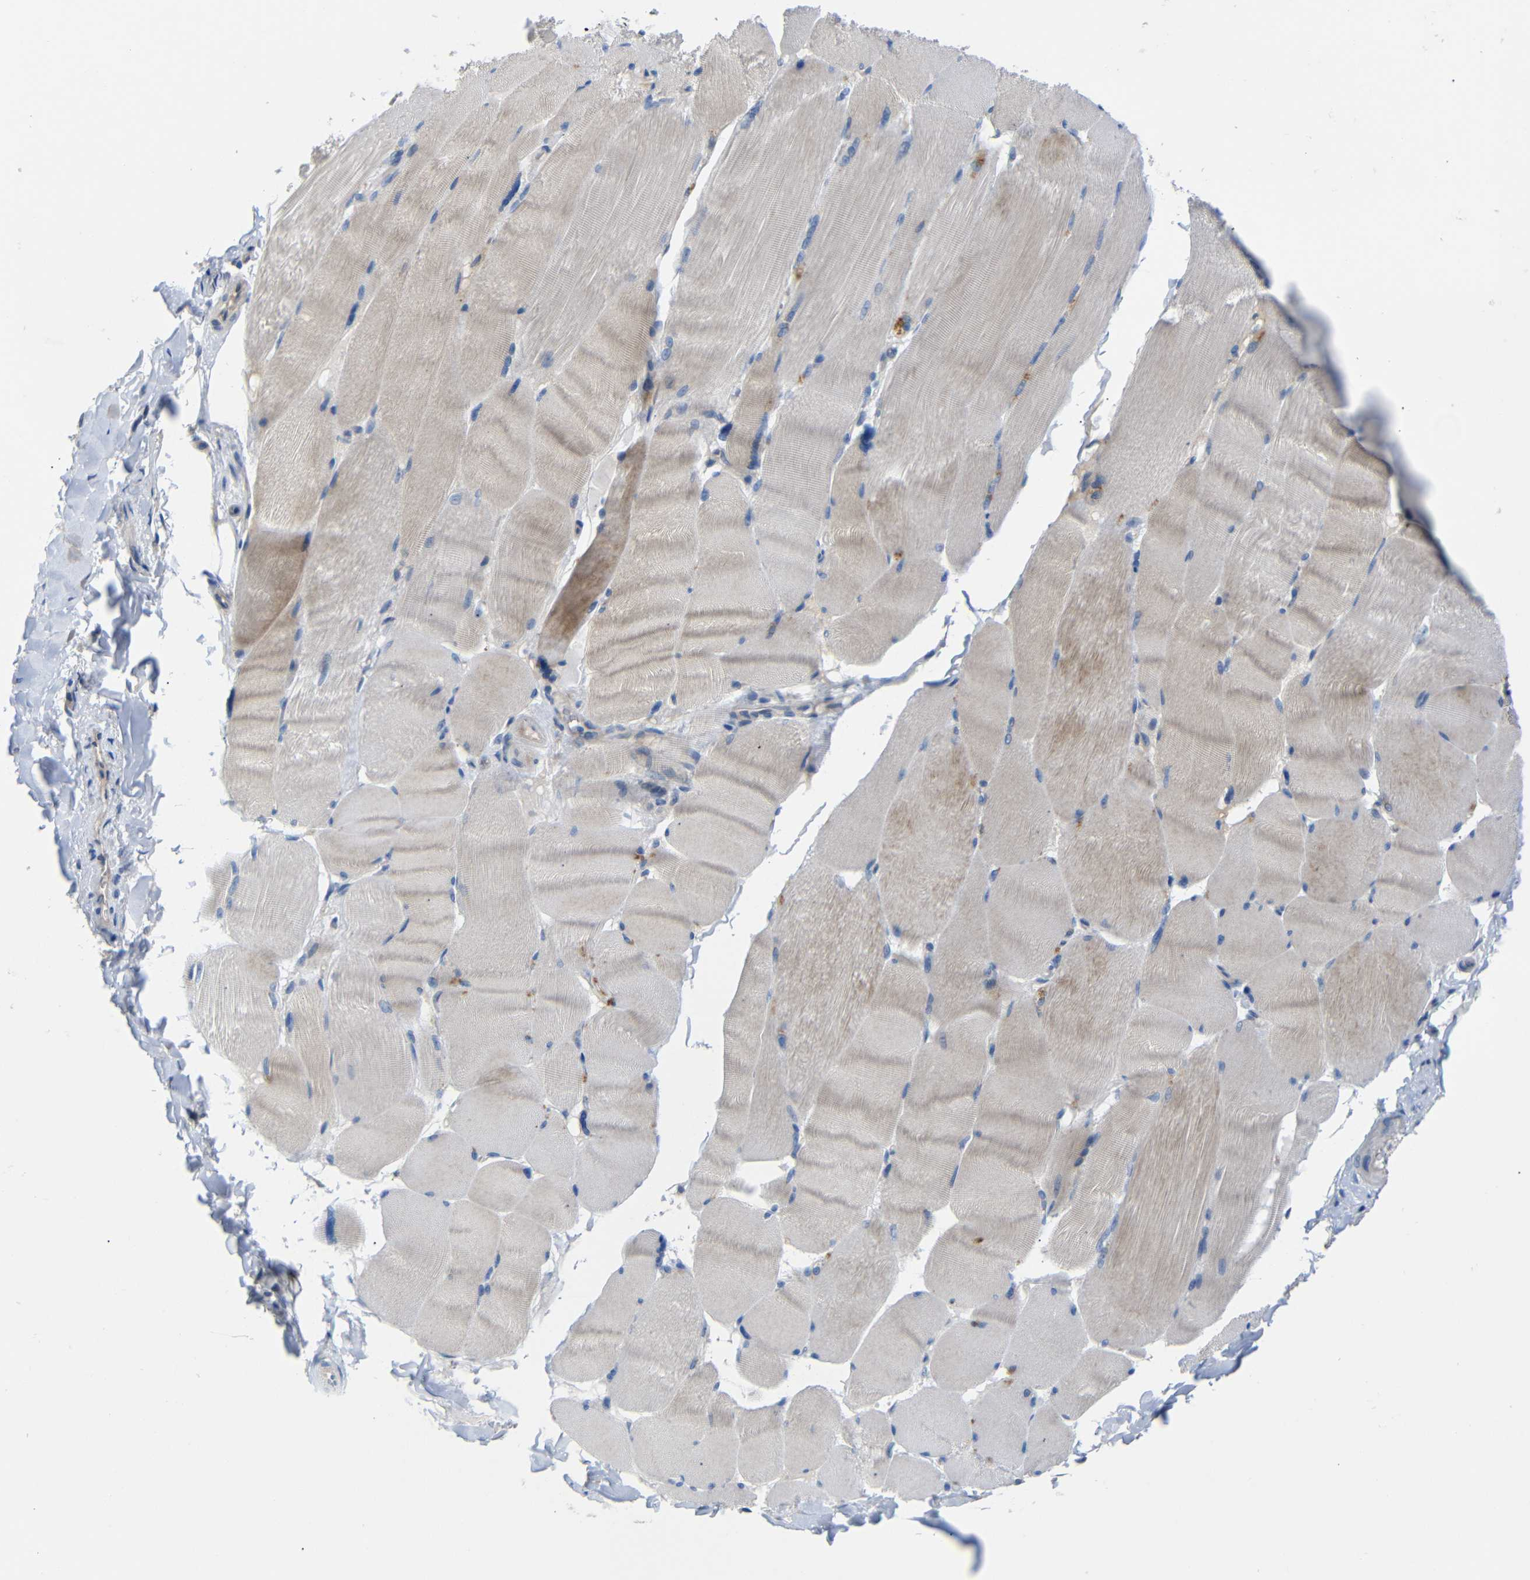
{"staining": {"intensity": "weak", "quantity": "<25%", "location": "cytoplasmic/membranous"}, "tissue": "skeletal muscle", "cell_type": "Myocytes", "image_type": "normal", "snomed": [{"axis": "morphology", "description": "Normal tissue, NOS"}, {"axis": "topography", "description": "Skin"}, {"axis": "topography", "description": "Skeletal muscle"}], "caption": "A photomicrograph of human skeletal muscle is negative for staining in myocytes. The staining is performed using DAB brown chromogen with nuclei counter-stained in using hematoxylin.", "gene": "TBC1D32", "patient": {"sex": "male", "age": 83}}